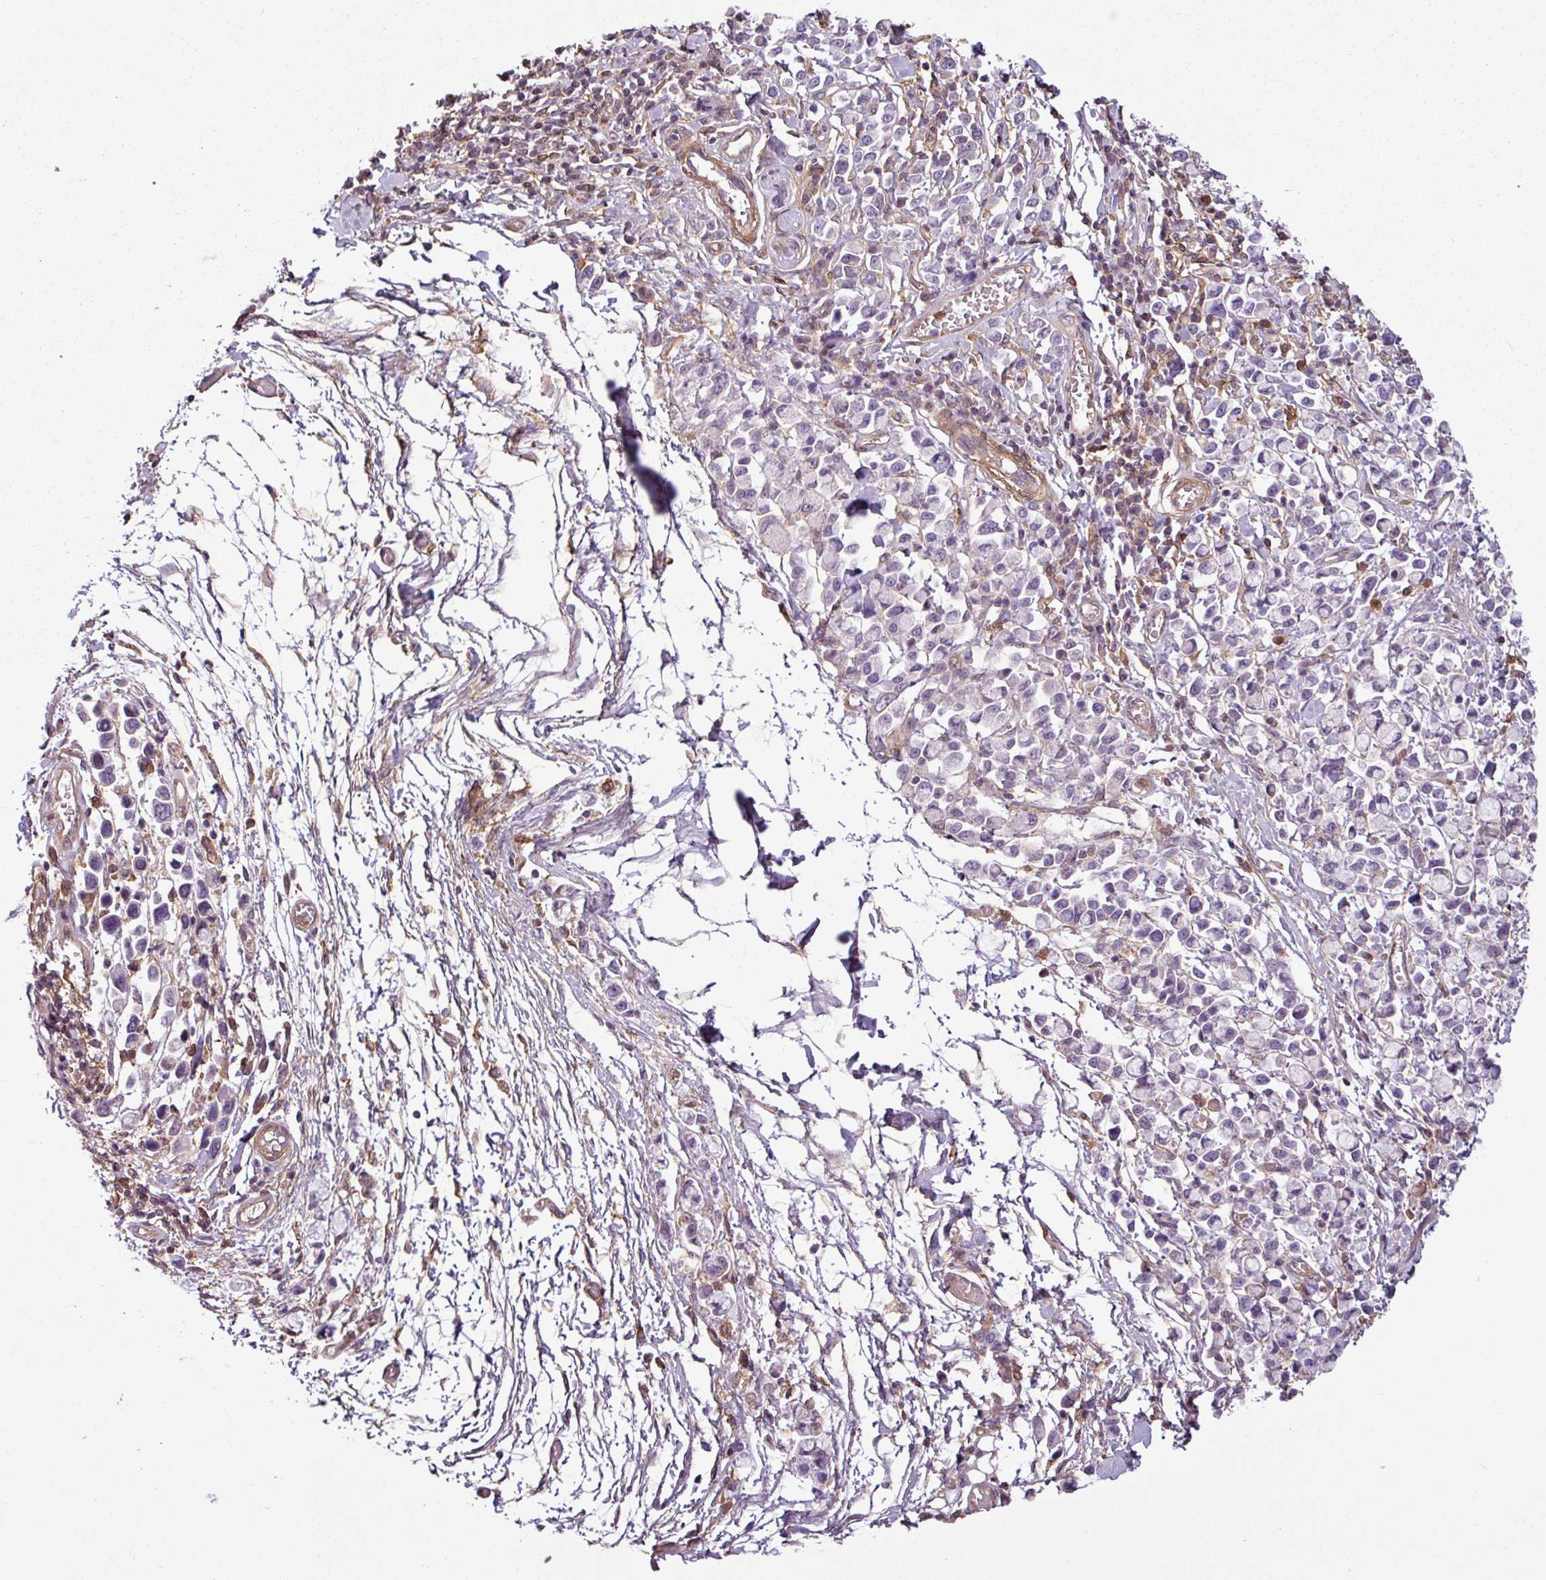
{"staining": {"intensity": "negative", "quantity": "none", "location": "none"}, "tissue": "stomach cancer", "cell_type": "Tumor cells", "image_type": "cancer", "snomed": [{"axis": "morphology", "description": "Adenocarcinoma, NOS"}, {"axis": "topography", "description": "Stomach"}], "caption": "The IHC histopathology image has no significant expression in tumor cells of adenocarcinoma (stomach) tissue.", "gene": "SH3BGRL", "patient": {"sex": "female", "age": 81}}